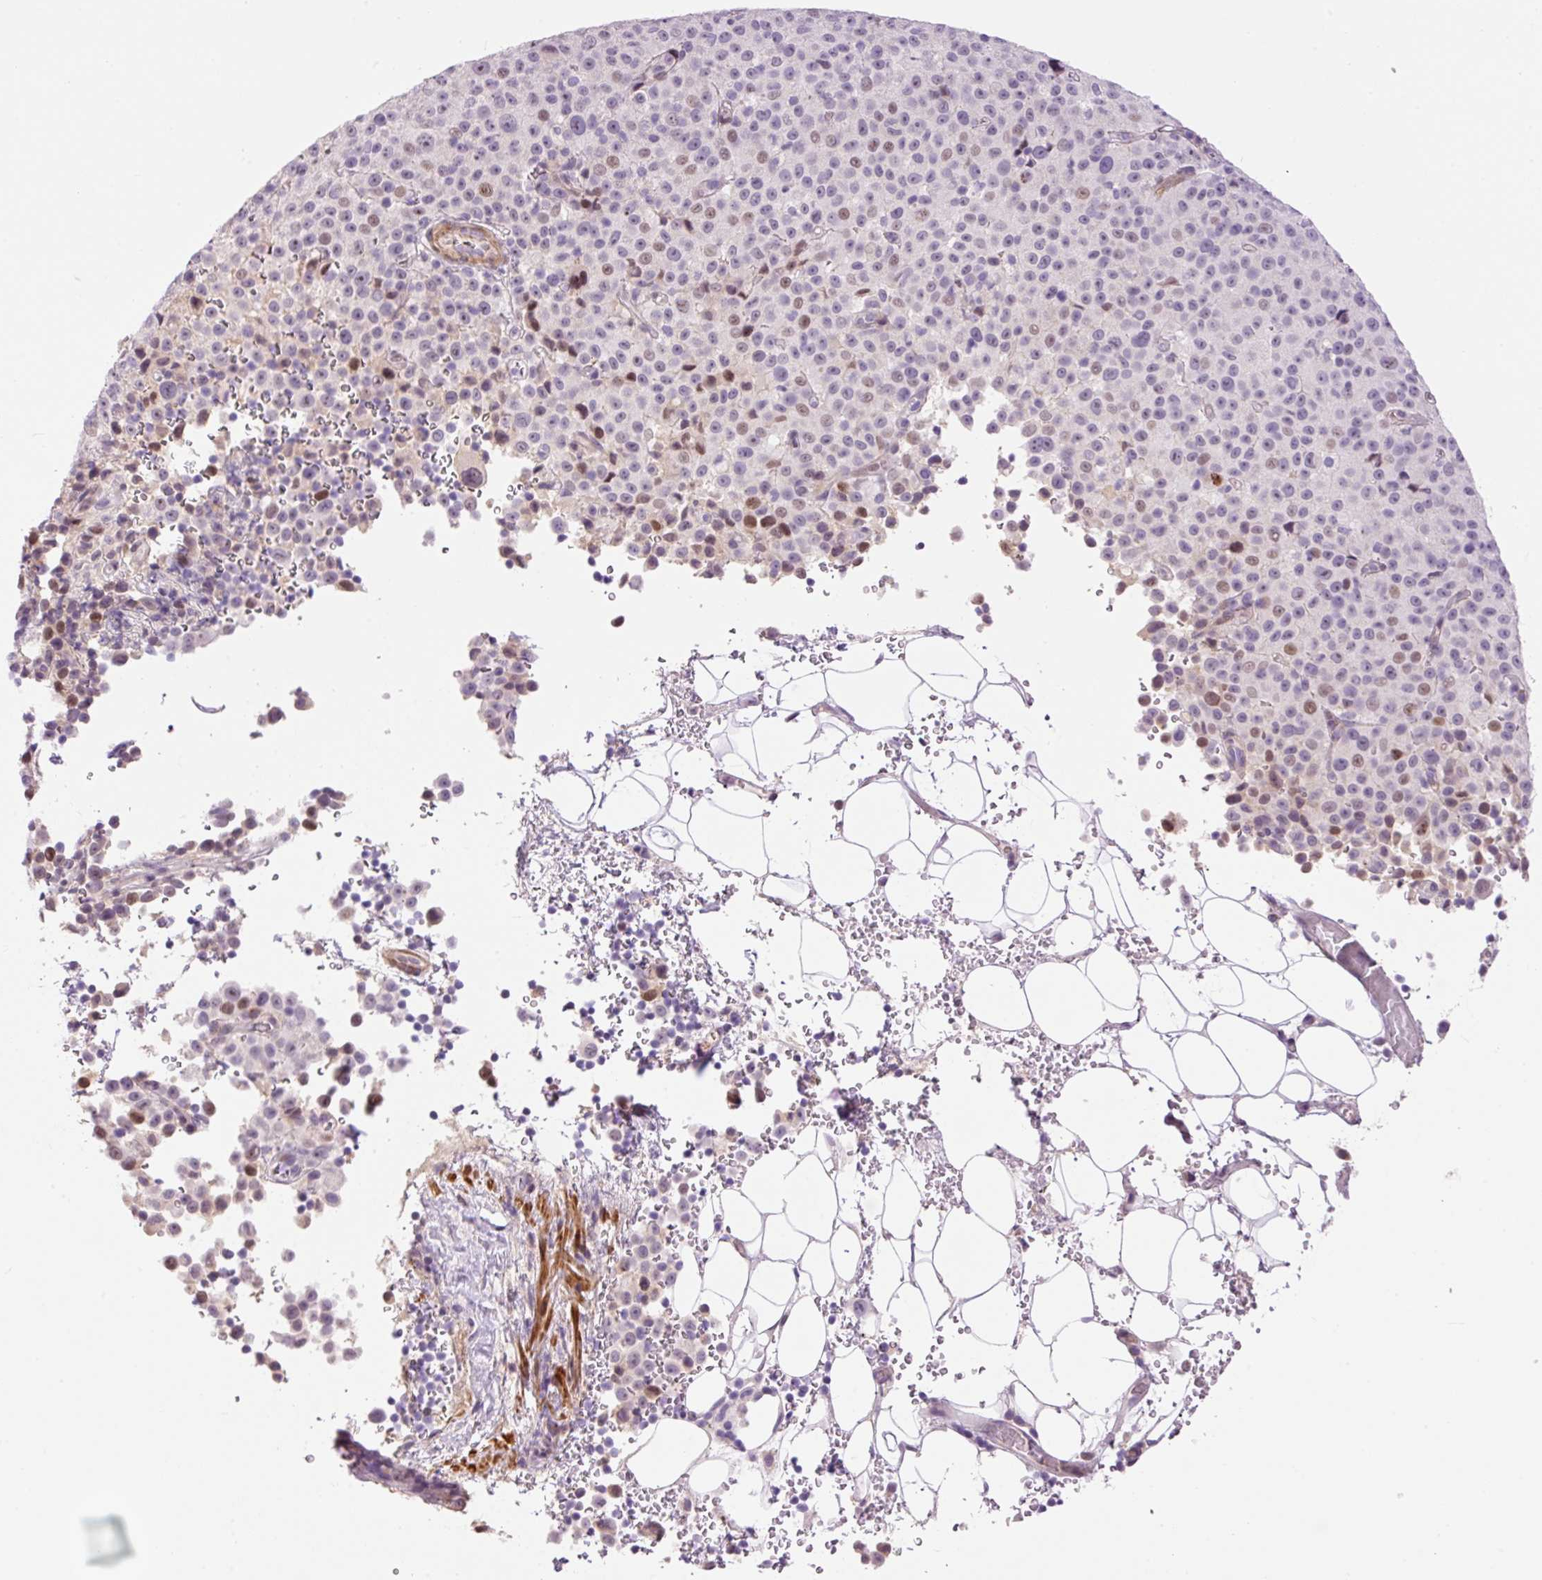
{"staining": {"intensity": "moderate", "quantity": "<25%", "location": "nuclear"}, "tissue": "melanoma", "cell_type": "Tumor cells", "image_type": "cancer", "snomed": [{"axis": "morphology", "description": "Malignant melanoma, Metastatic site"}, {"axis": "topography", "description": "Skin"}, {"axis": "topography", "description": "Lymph node"}], "caption": "A histopathology image showing moderate nuclear expression in approximately <25% of tumor cells in malignant melanoma (metastatic site), as visualized by brown immunohistochemical staining.", "gene": "HNF1A", "patient": {"sex": "male", "age": 66}}